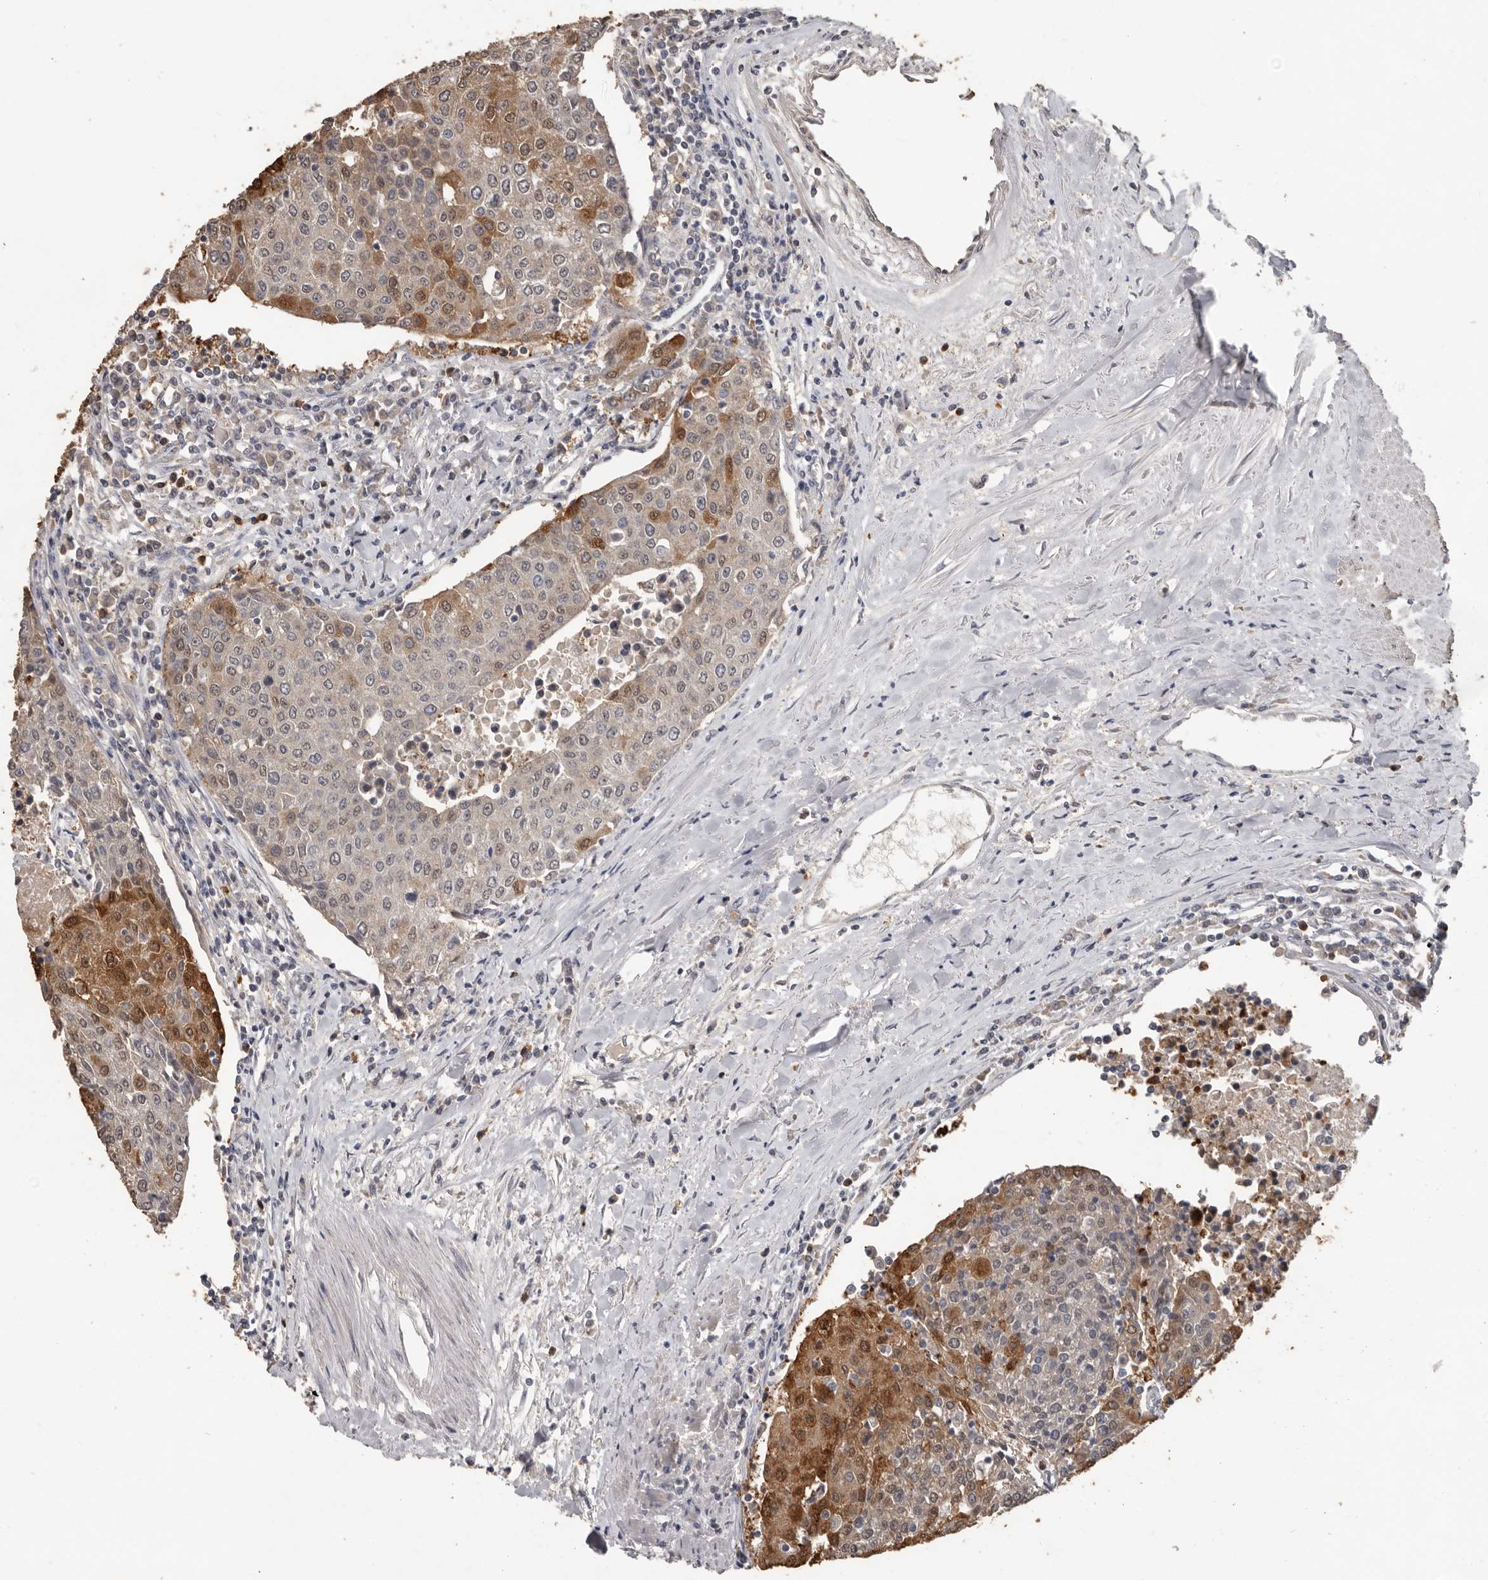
{"staining": {"intensity": "moderate", "quantity": "25%-75%", "location": "cytoplasmic/membranous,nuclear"}, "tissue": "urothelial cancer", "cell_type": "Tumor cells", "image_type": "cancer", "snomed": [{"axis": "morphology", "description": "Urothelial carcinoma, High grade"}, {"axis": "topography", "description": "Urinary bladder"}], "caption": "Urothelial carcinoma (high-grade) tissue reveals moderate cytoplasmic/membranous and nuclear positivity in about 25%-75% of tumor cells, visualized by immunohistochemistry.", "gene": "MTF1", "patient": {"sex": "female", "age": 85}}